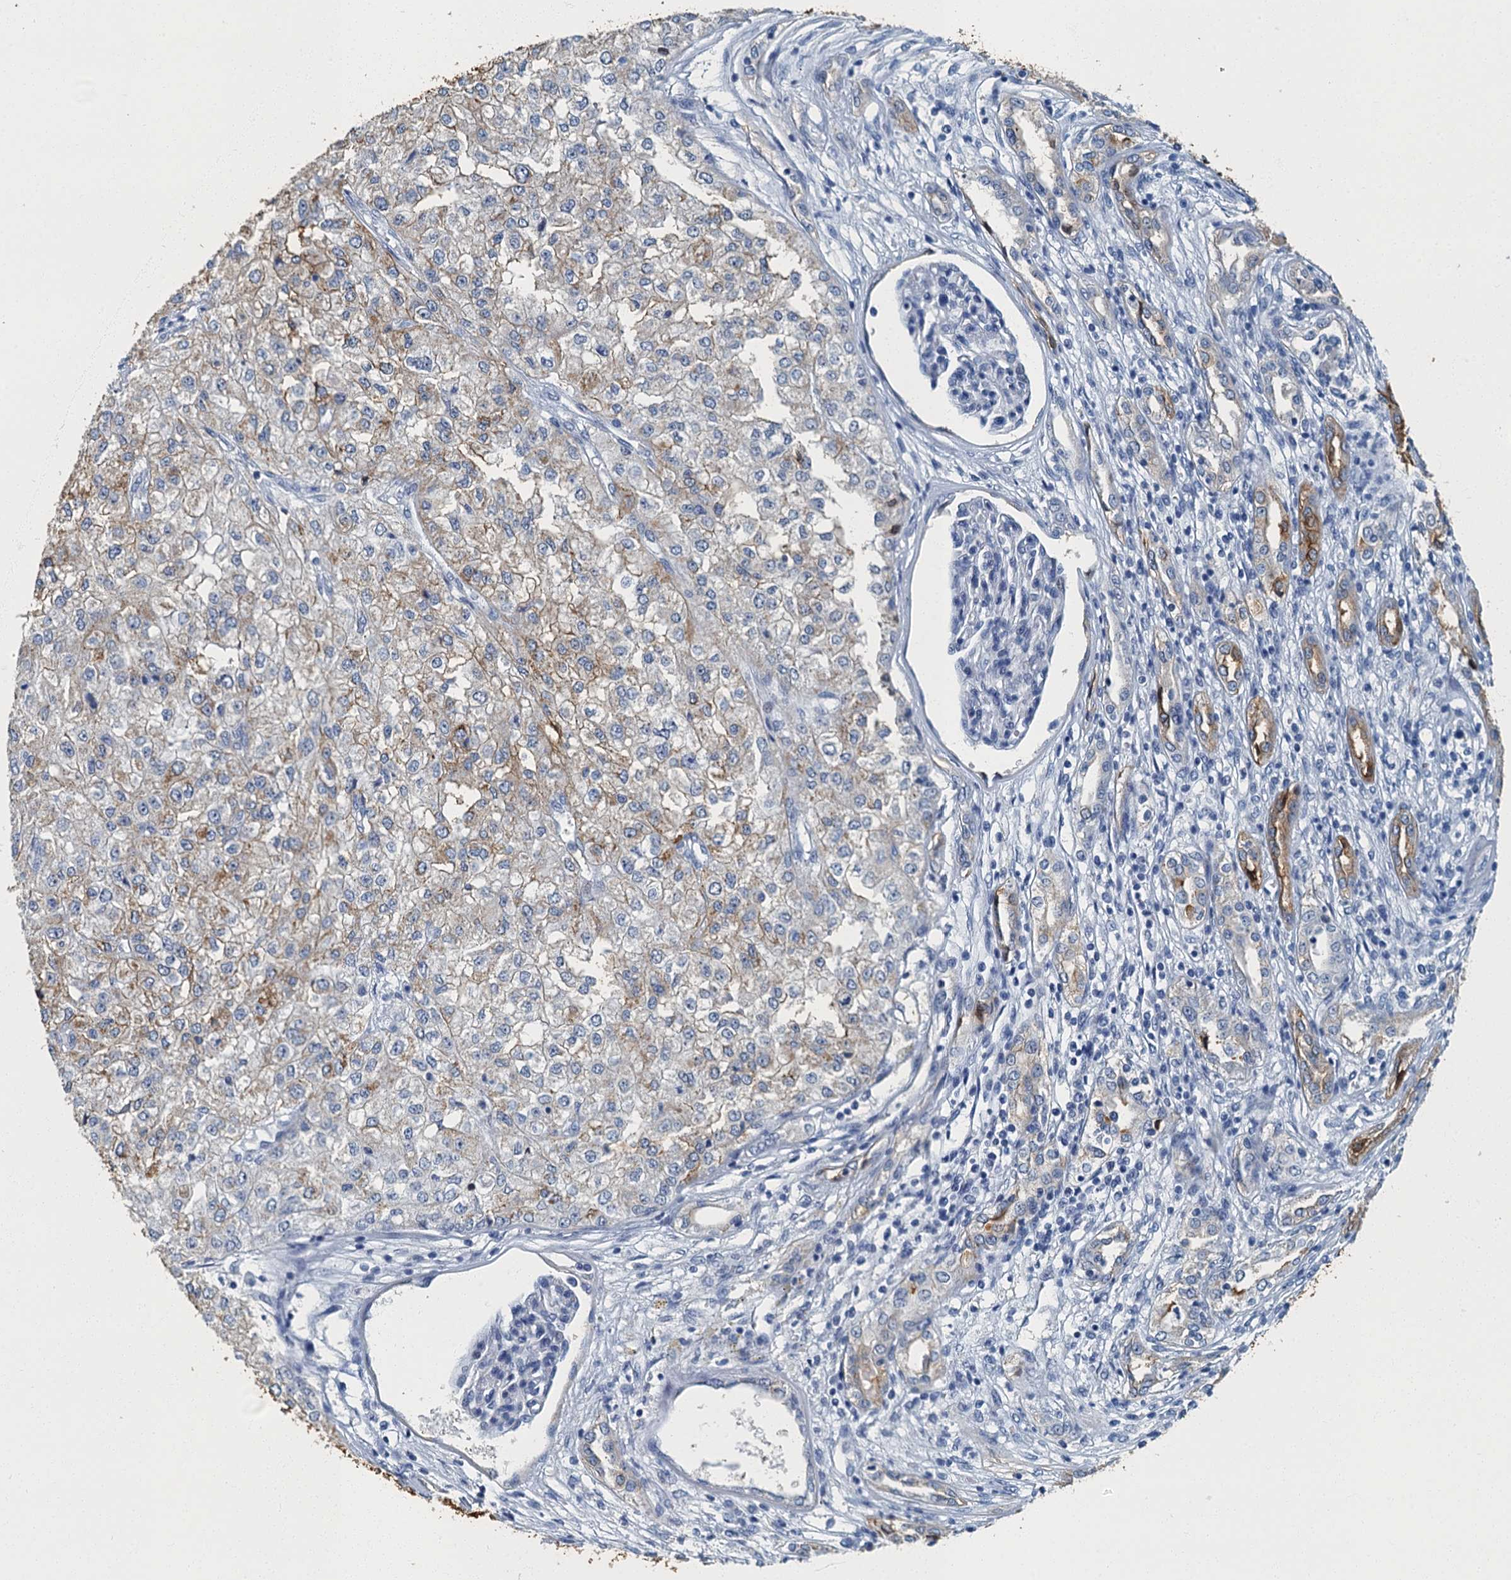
{"staining": {"intensity": "weak", "quantity": "<25%", "location": "cytoplasmic/membranous"}, "tissue": "renal cancer", "cell_type": "Tumor cells", "image_type": "cancer", "snomed": [{"axis": "morphology", "description": "Adenocarcinoma, NOS"}, {"axis": "topography", "description": "Kidney"}], "caption": "Immunohistochemistry (IHC) image of neoplastic tissue: human renal adenocarcinoma stained with DAB (3,3'-diaminobenzidine) exhibits no significant protein expression in tumor cells.", "gene": "GADL1", "patient": {"sex": "female", "age": 54}}